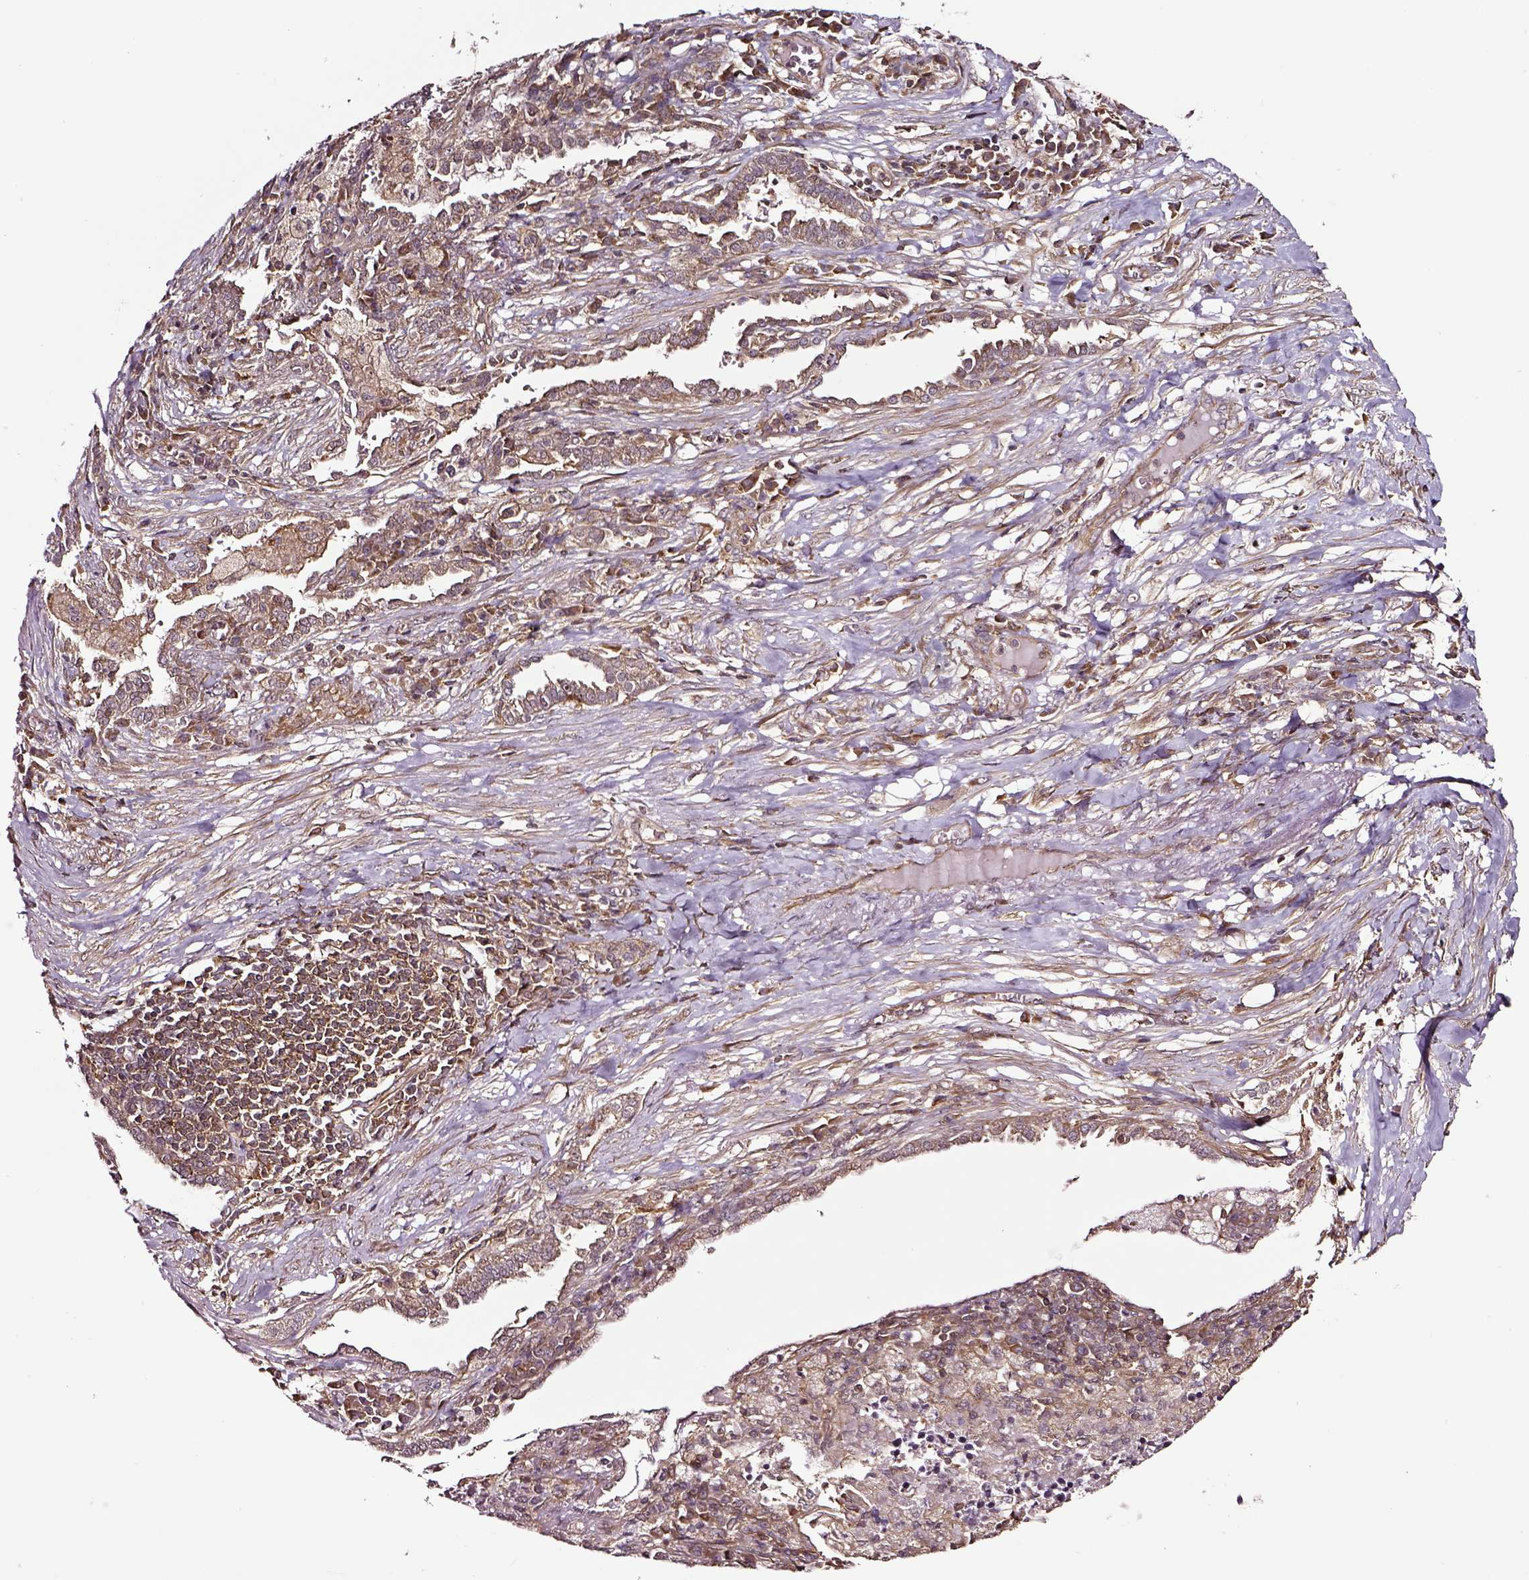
{"staining": {"intensity": "moderate", "quantity": ">75%", "location": "cytoplasmic/membranous"}, "tissue": "lung cancer", "cell_type": "Tumor cells", "image_type": "cancer", "snomed": [{"axis": "morphology", "description": "Adenocarcinoma, NOS"}, {"axis": "topography", "description": "Lung"}], "caption": "Immunohistochemistry image of human lung adenocarcinoma stained for a protein (brown), which exhibits medium levels of moderate cytoplasmic/membranous positivity in approximately >75% of tumor cells.", "gene": "RASSF5", "patient": {"sex": "male", "age": 57}}